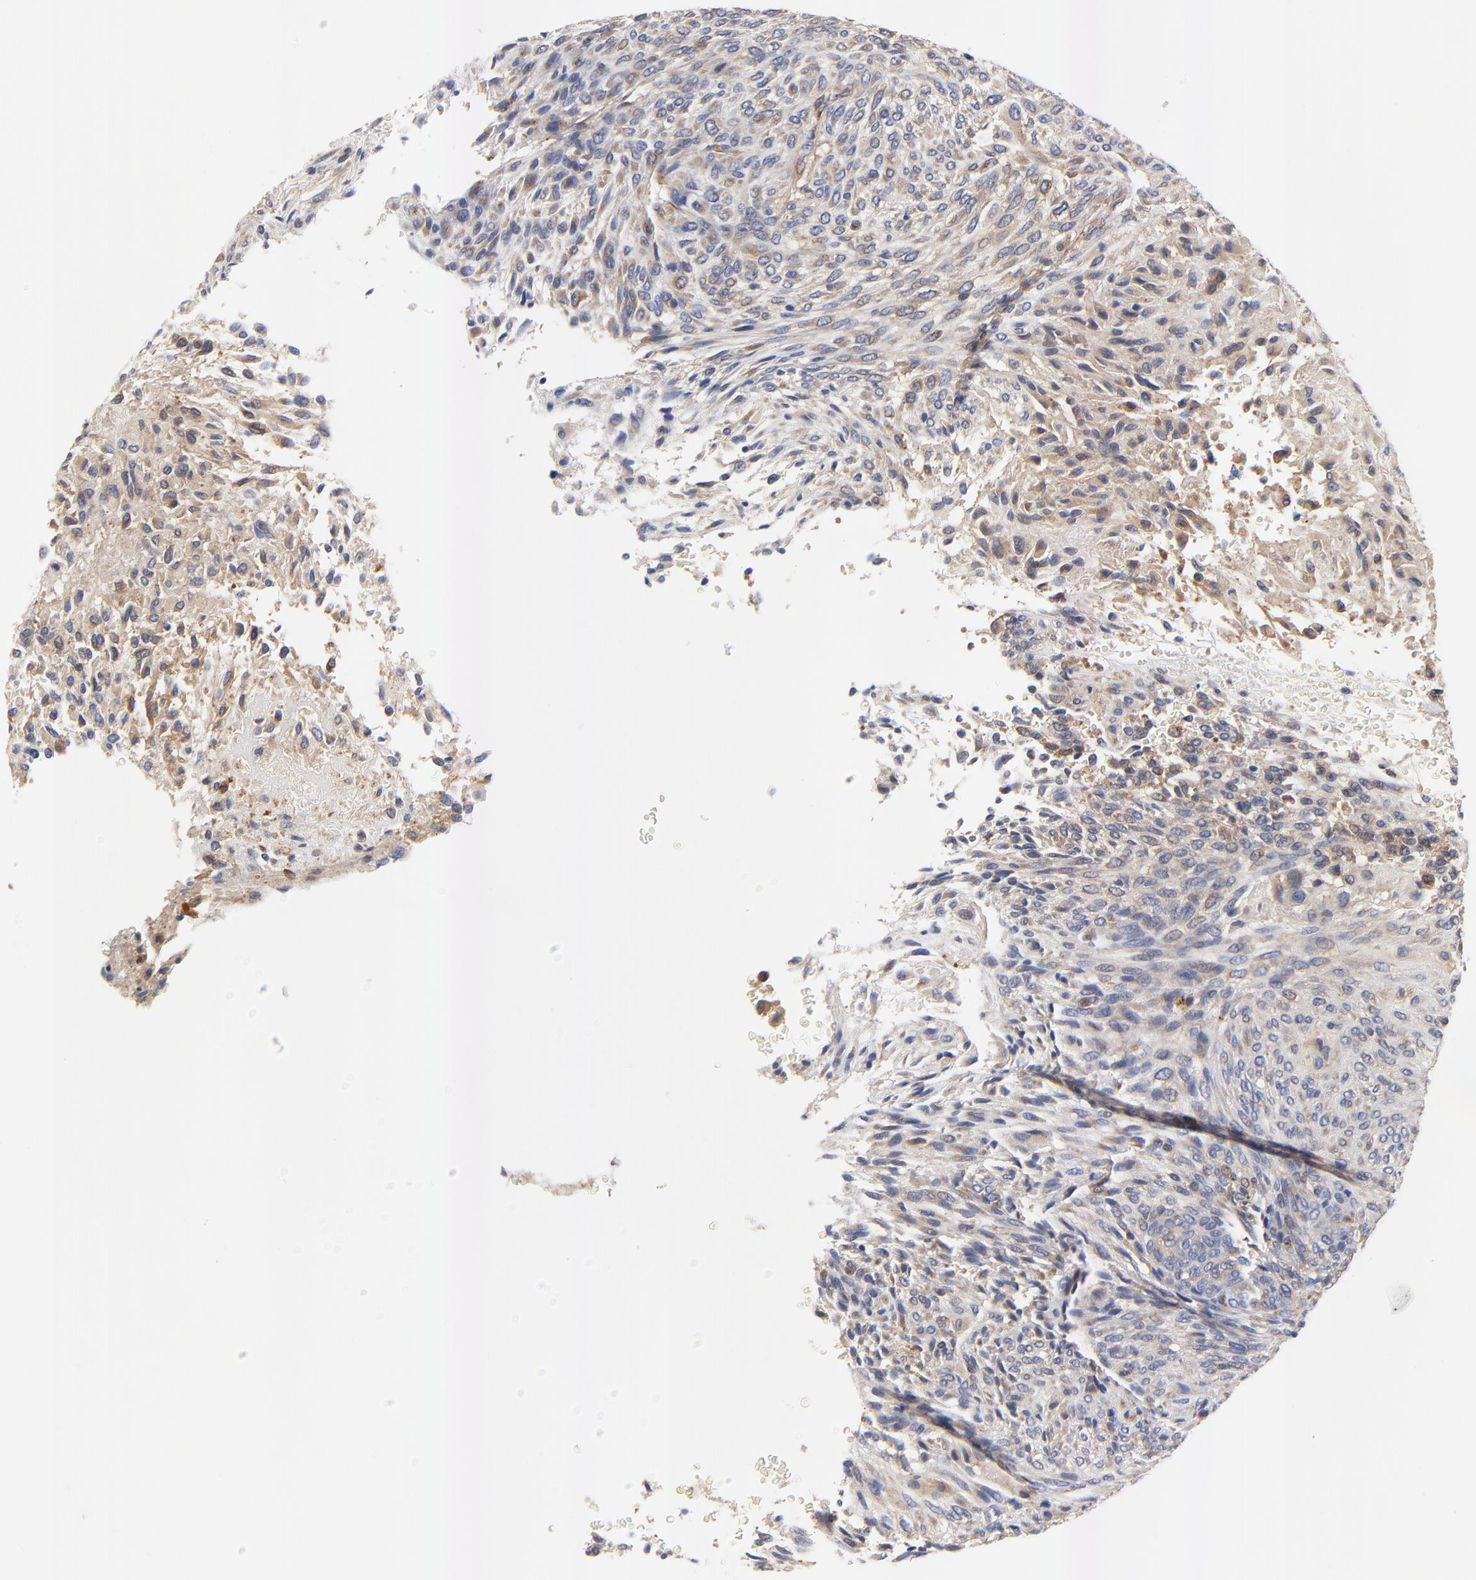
{"staining": {"intensity": "weak", "quantity": "25%-75%", "location": "cytoplasmic/membranous"}, "tissue": "glioma", "cell_type": "Tumor cells", "image_type": "cancer", "snomed": [{"axis": "morphology", "description": "Glioma, malignant, High grade"}, {"axis": "topography", "description": "Cerebral cortex"}], "caption": "This is a photomicrograph of immunohistochemistry (IHC) staining of malignant glioma (high-grade), which shows weak expression in the cytoplasmic/membranous of tumor cells.", "gene": "FBXL2", "patient": {"sex": "female", "age": 55}}